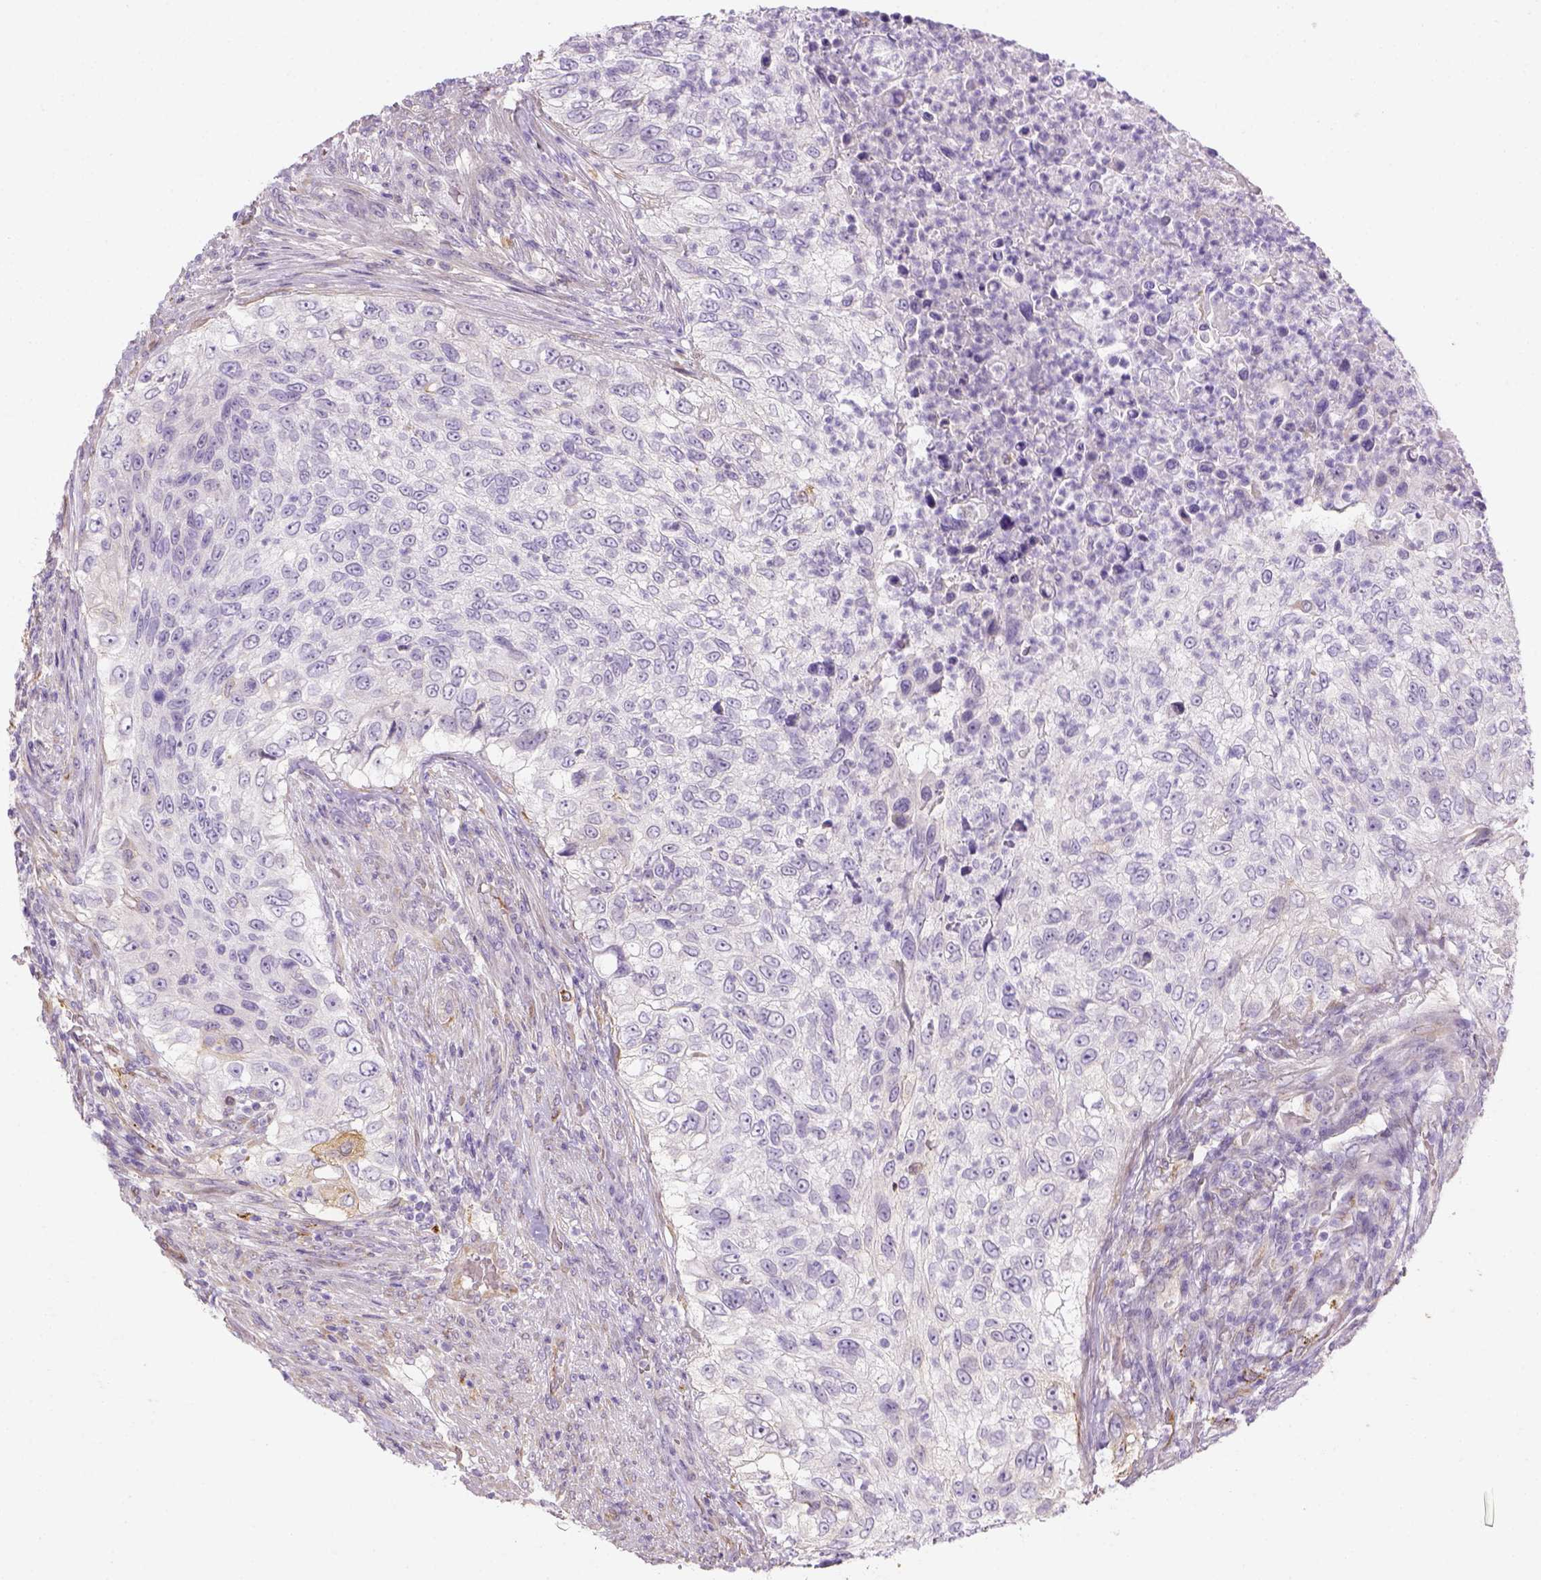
{"staining": {"intensity": "negative", "quantity": "none", "location": "none"}, "tissue": "urothelial cancer", "cell_type": "Tumor cells", "image_type": "cancer", "snomed": [{"axis": "morphology", "description": "Urothelial carcinoma, High grade"}, {"axis": "topography", "description": "Urinary bladder"}], "caption": "Tumor cells show no significant protein positivity in urothelial cancer. Nuclei are stained in blue.", "gene": "CACNB1", "patient": {"sex": "female", "age": 60}}